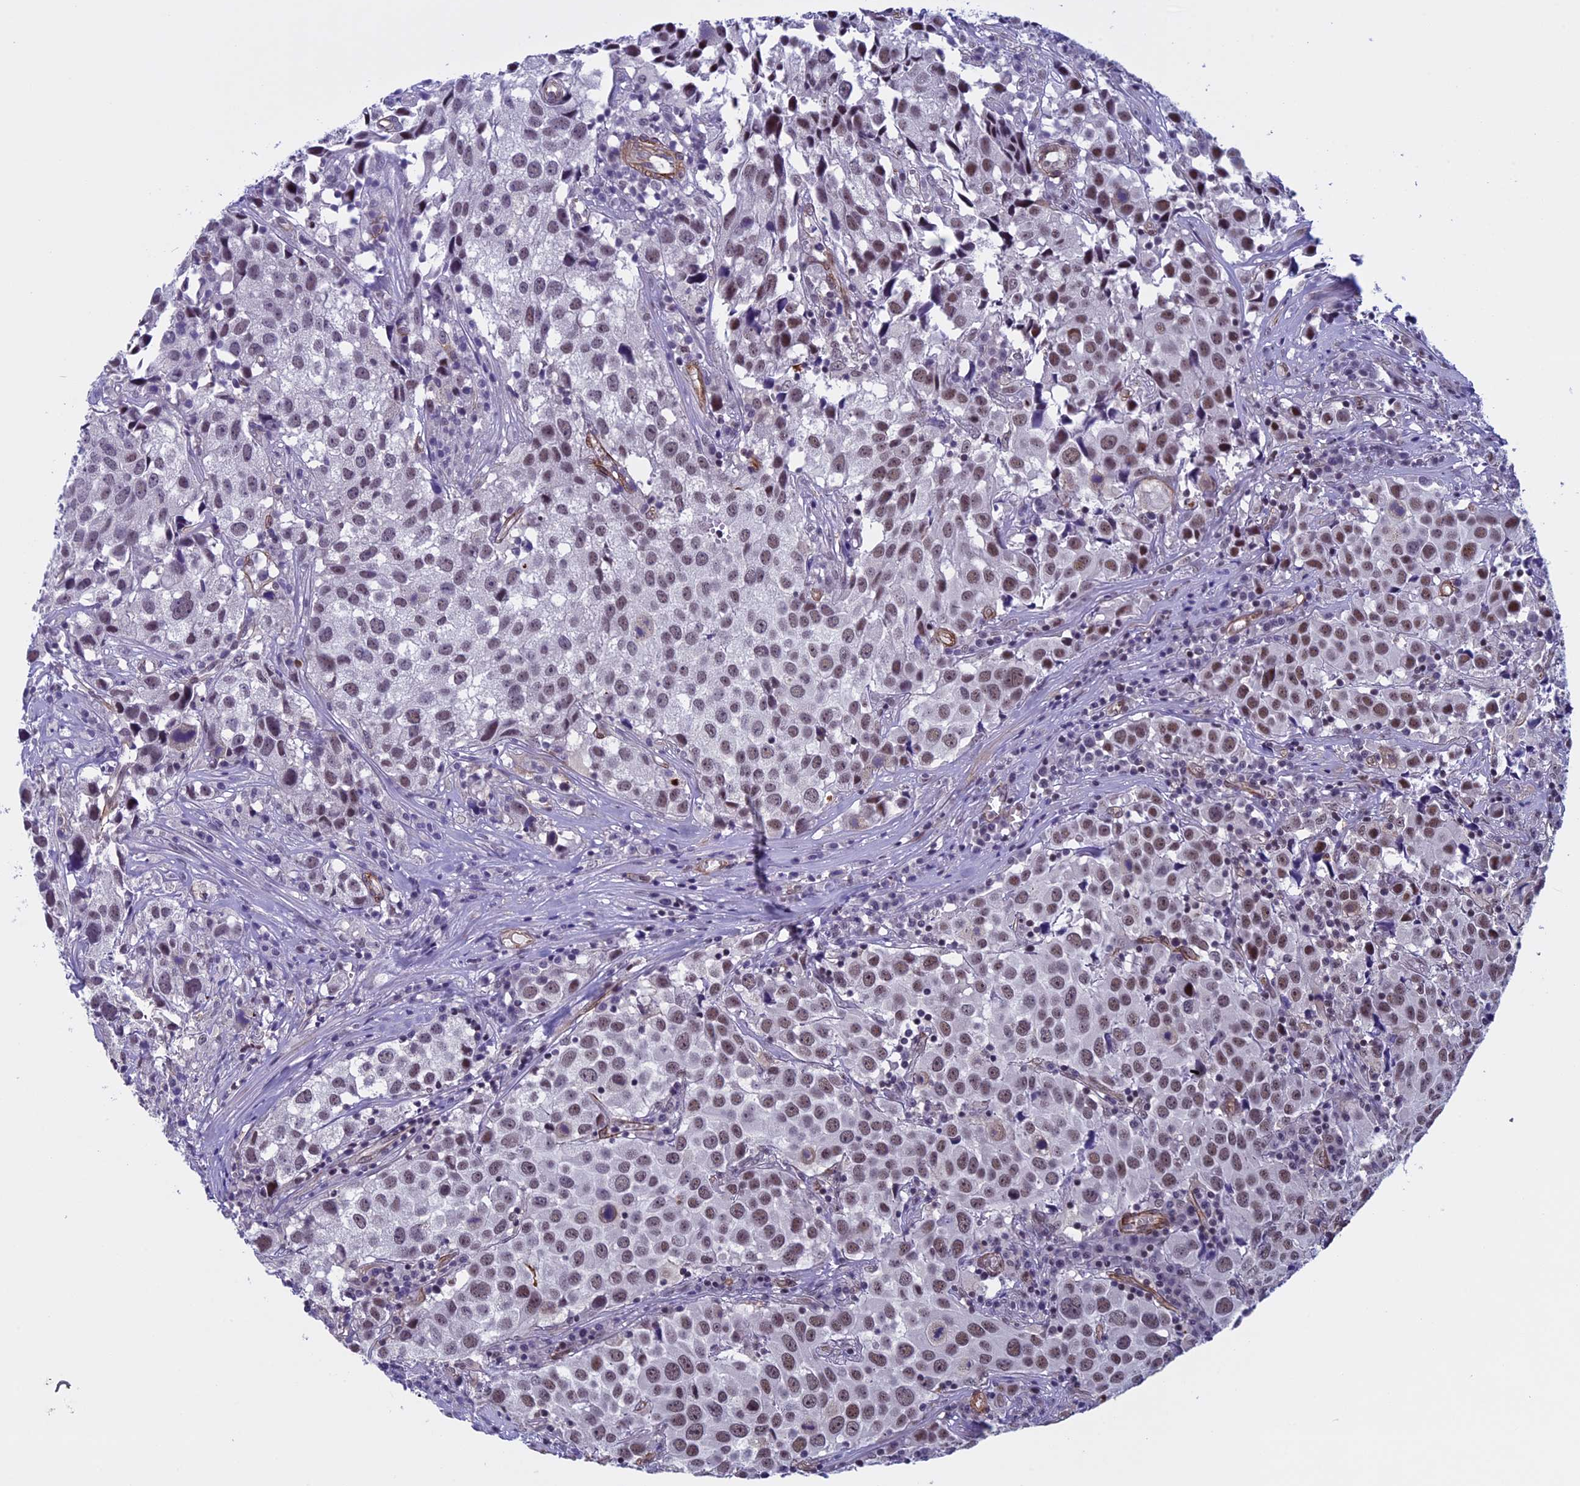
{"staining": {"intensity": "moderate", "quantity": ">75%", "location": "nuclear"}, "tissue": "urothelial cancer", "cell_type": "Tumor cells", "image_type": "cancer", "snomed": [{"axis": "morphology", "description": "Urothelial carcinoma, High grade"}, {"axis": "topography", "description": "Urinary bladder"}], "caption": "Immunohistochemical staining of human high-grade urothelial carcinoma exhibits medium levels of moderate nuclear positivity in approximately >75% of tumor cells. Using DAB (brown) and hematoxylin (blue) stains, captured at high magnification using brightfield microscopy.", "gene": "NIPBL", "patient": {"sex": "female", "age": 75}}